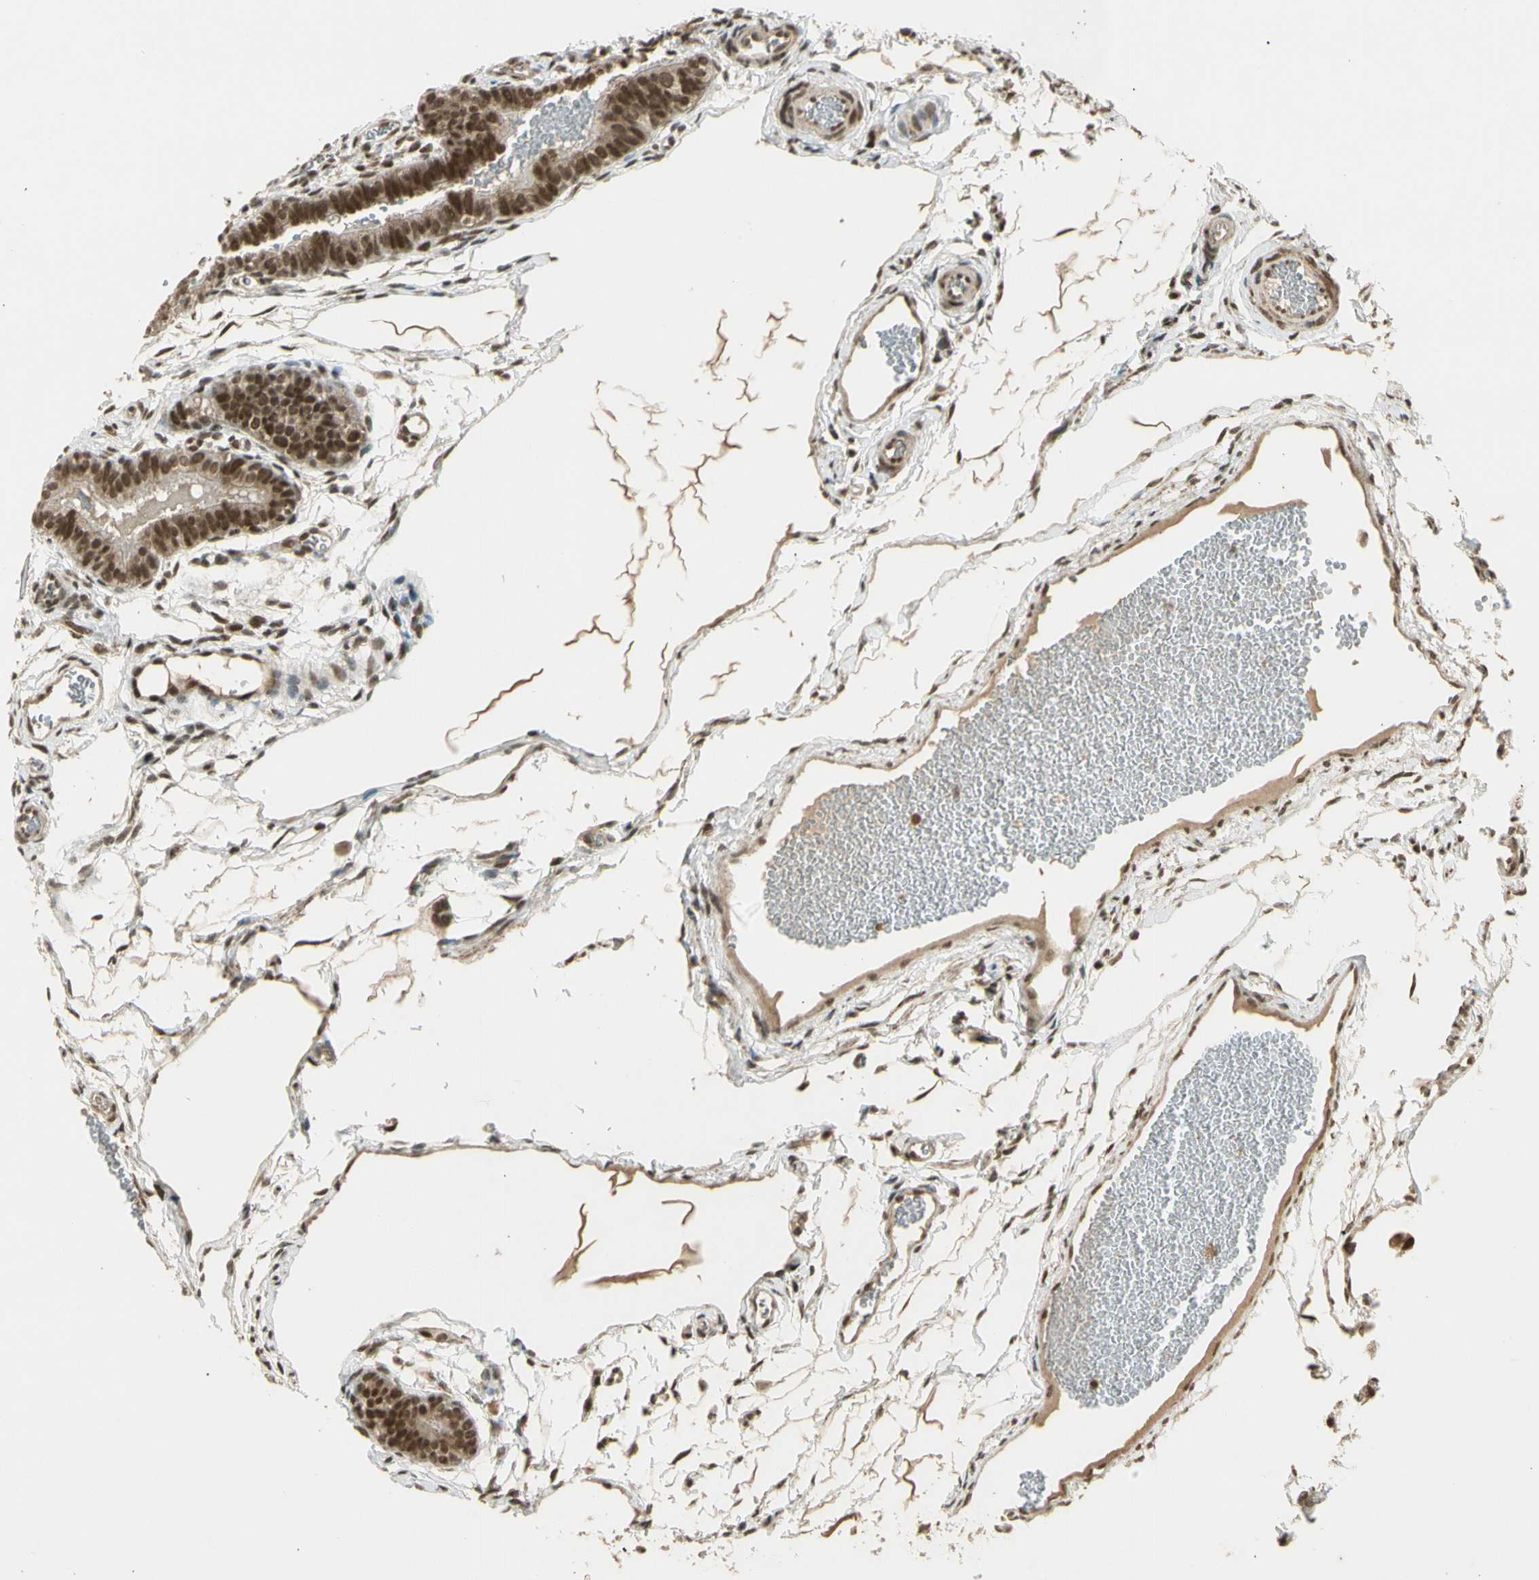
{"staining": {"intensity": "strong", "quantity": ">75%", "location": "cytoplasmic/membranous,nuclear"}, "tissue": "fallopian tube", "cell_type": "Glandular cells", "image_type": "normal", "snomed": [{"axis": "morphology", "description": "Normal tissue, NOS"}, {"axis": "topography", "description": "Fallopian tube"}, {"axis": "topography", "description": "Placenta"}], "caption": "Brown immunohistochemical staining in unremarkable fallopian tube demonstrates strong cytoplasmic/membranous,nuclear positivity in about >75% of glandular cells.", "gene": "ZNF135", "patient": {"sex": "female", "age": 34}}